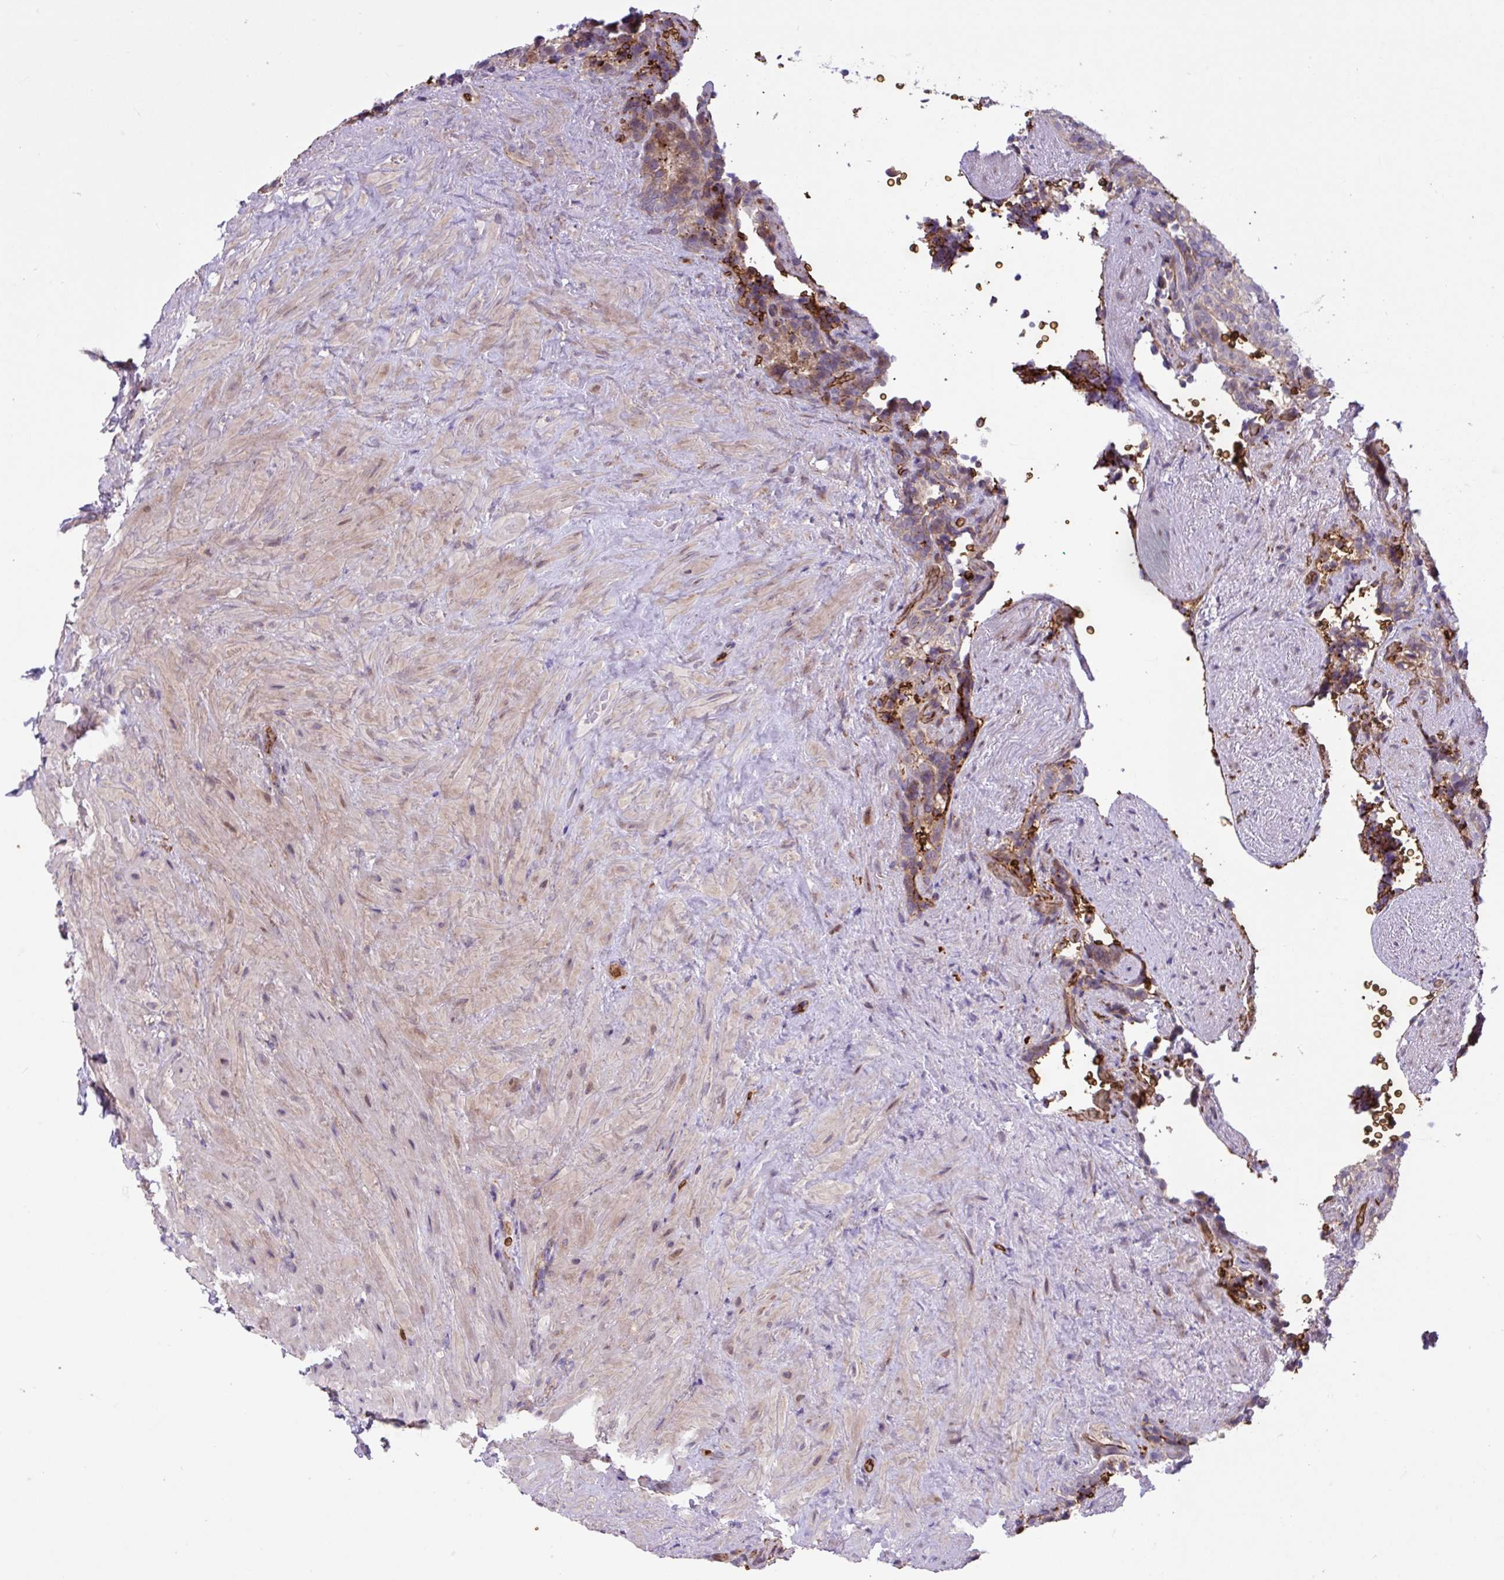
{"staining": {"intensity": "weak", "quantity": "25%-75%", "location": "cytoplasmic/membranous"}, "tissue": "seminal vesicle", "cell_type": "Glandular cells", "image_type": "normal", "snomed": [{"axis": "morphology", "description": "Normal tissue, NOS"}, {"axis": "topography", "description": "Seminal veicle"}], "caption": "Normal seminal vesicle reveals weak cytoplasmic/membranous positivity in about 25%-75% of glandular cells, visualized by immunohistochemistry.", "gene": "RAD21L1", "patient": {"sex": "male", "age": 62}}